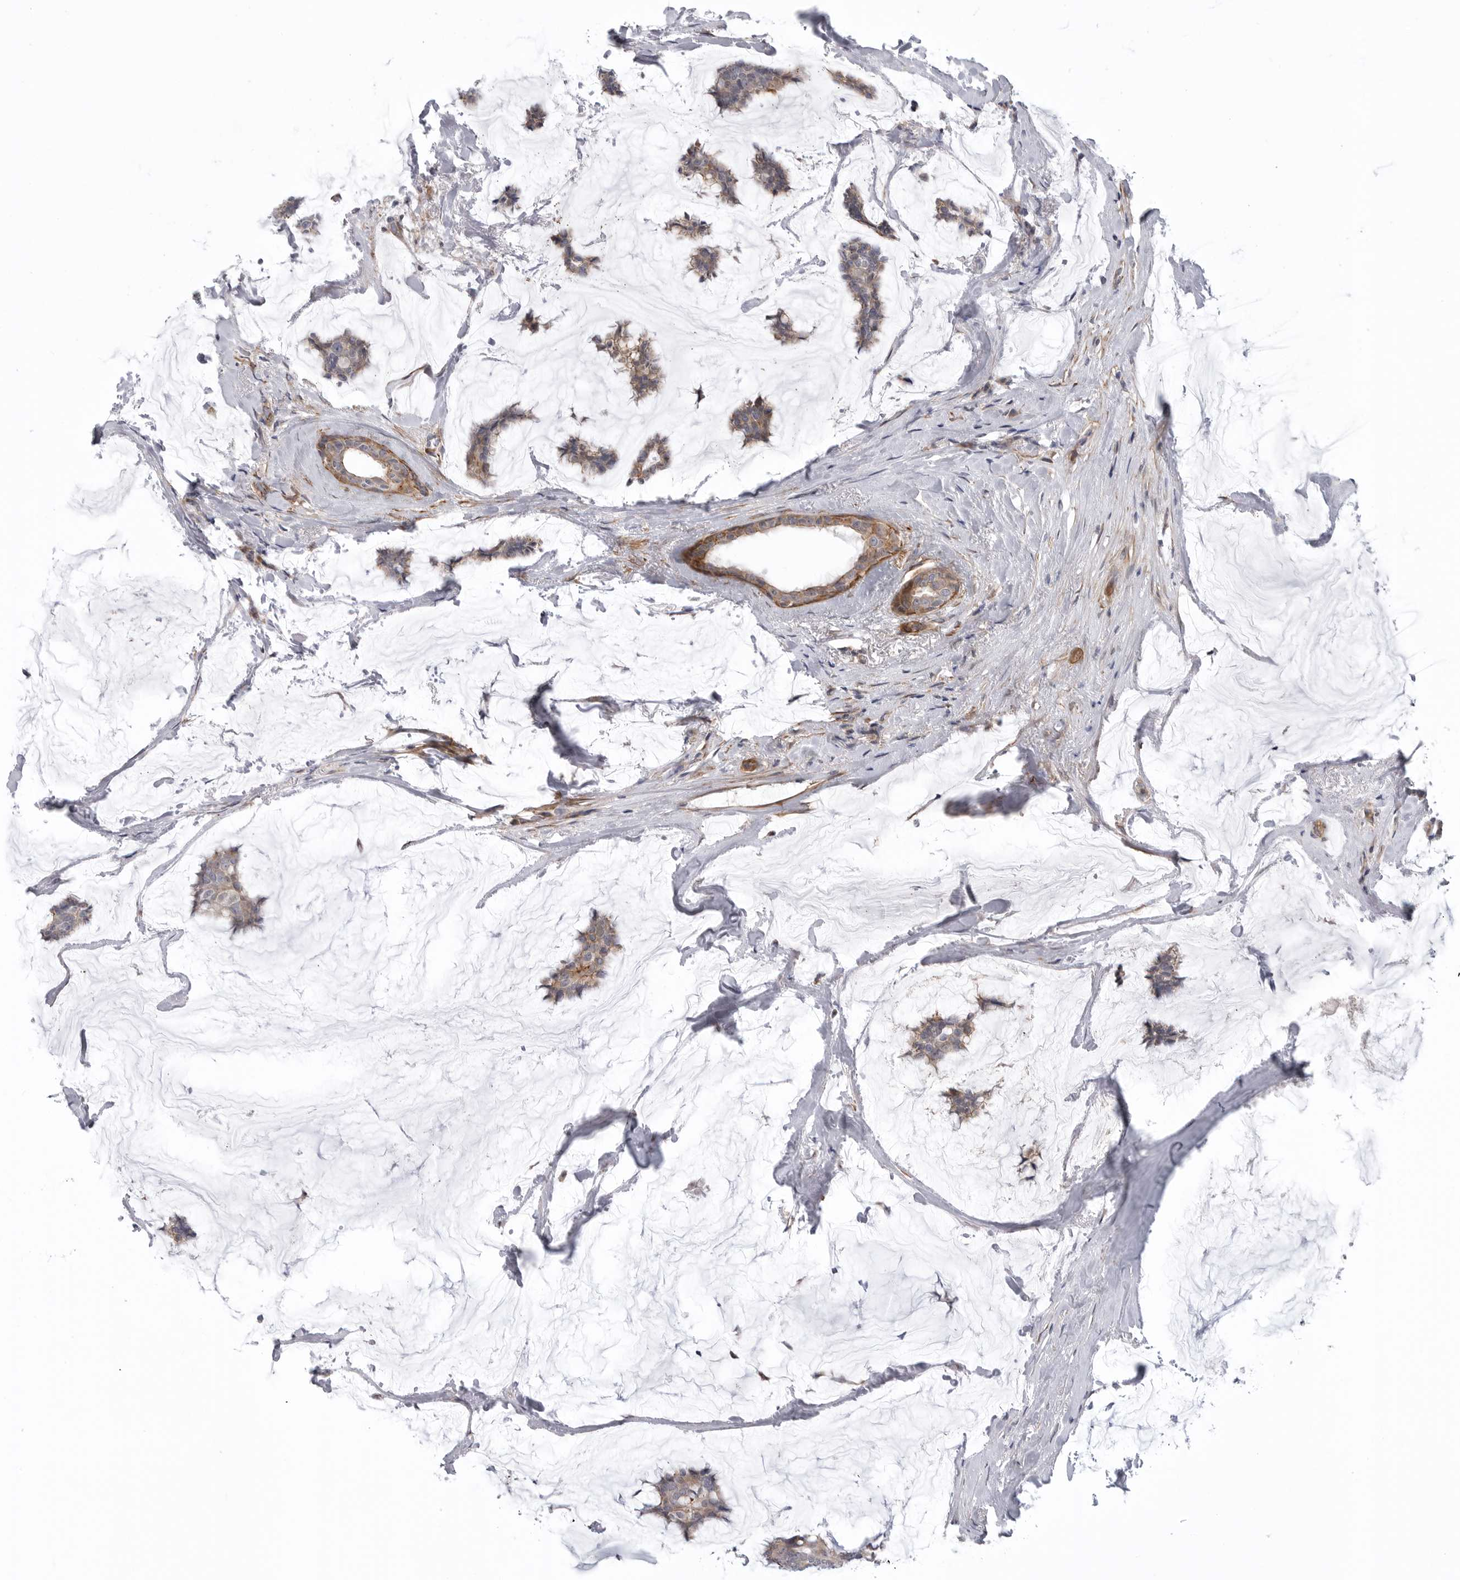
{"staining": {"intensity": "weak", "quantity": ">75%", "location": "cytoplasmic/membranous"}, "tissue": "breast cancer", "cell_type": "Tumor cells", "image_type": "cancer", "snomed": [{"axis": "morphology", "description": "Duct carcinoma"}, {"axis": "topography", "description": "Breast"}], "caption": "Protein expression analysis of human breast intraductal carcinoma reveals weak cytoplasmic/membranous staining in about >75% of tumor cells. (DAB IHC with brightfield microscopy, high magnification).", "gene": "SCP2", "patient": {"sex": "female", "age": 93}}